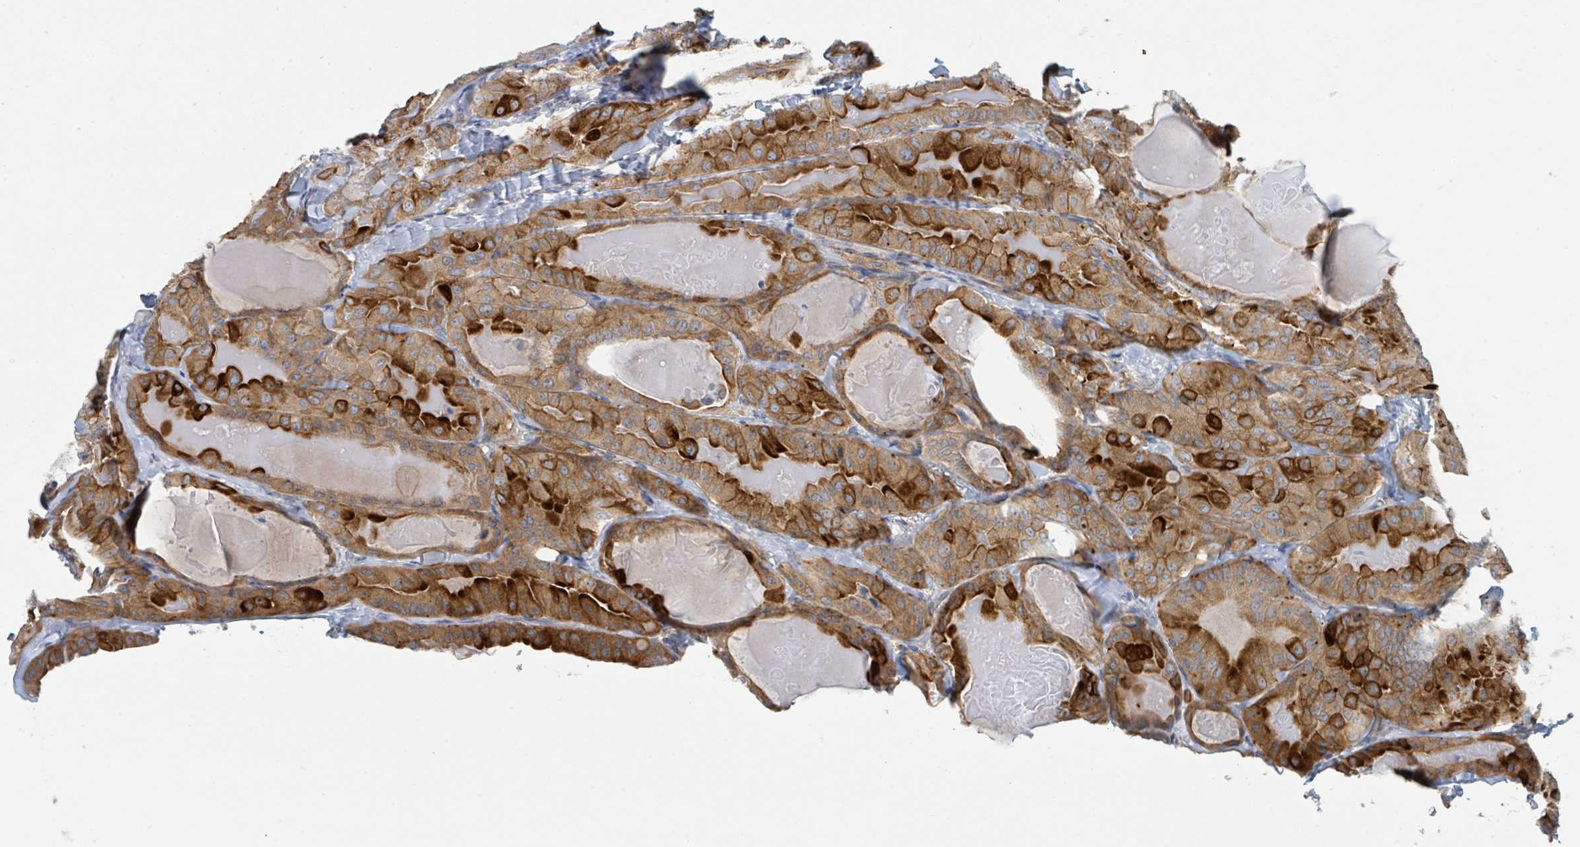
{"staining": {"intensity": "strong", "quantity": ">75%", "location": "cytoplasmic/membranous"}, "tissue": "thyroid cancer", "cell_type": "Tumor cells", "image_type": "cancer", "snomed": [{"axis": "morphology", "description": "Papillary adenocarcinoma, NOS"}, {"axis": "topography", "description": "Thyroid gland"}], "caption": "This is a photomicrograph of immunohistochemistry (IHC) staining of thyroid cancer (papillary adenocarcinoma), which shows strong positivity in the cytoplasmic/membranous of tumor cells.", "gene": "ANKRD55", "patient": {"sex": "female", "age": 68}}